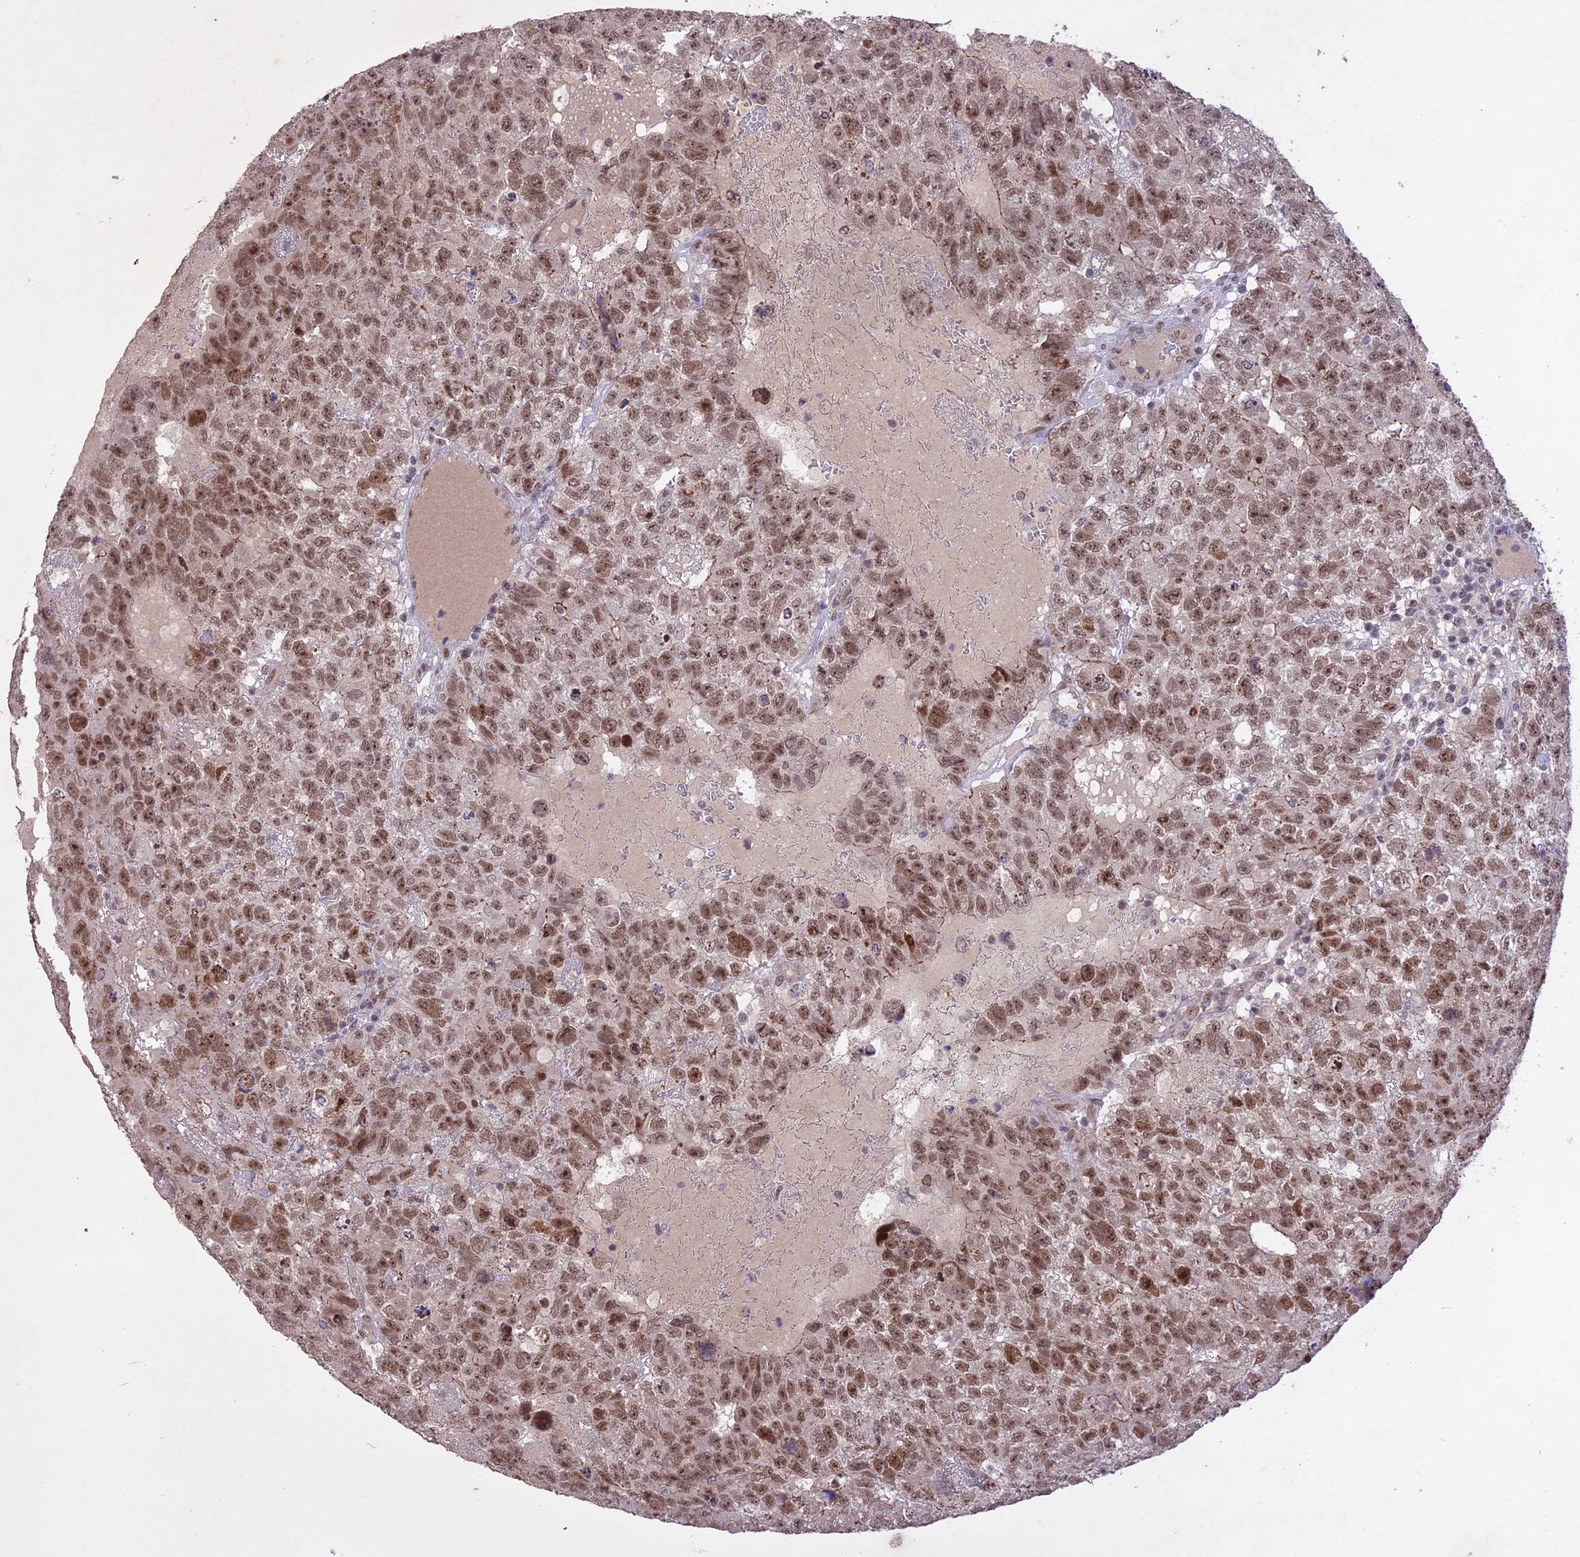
{"staining": {"intensity": "moderate", "quantity": ">75%", "location": "nuclear"}, "tissue": "testis cancer", "cell_type": "Tumor cells", "image_type": "cancer", "snomed": [{"axis": "morphology", "description": "Carcinoma, Embryonal, NOS"}, {"axis": "topography", "description": "Testis"}], "caption": "Testis cancer stained with immunohistochemistry (IHC) reveals moderate nuclear positivity in approximately >75% of tumor cells.", "gene": "DIS3", "patient": {"sex": "male", "age": 26}}